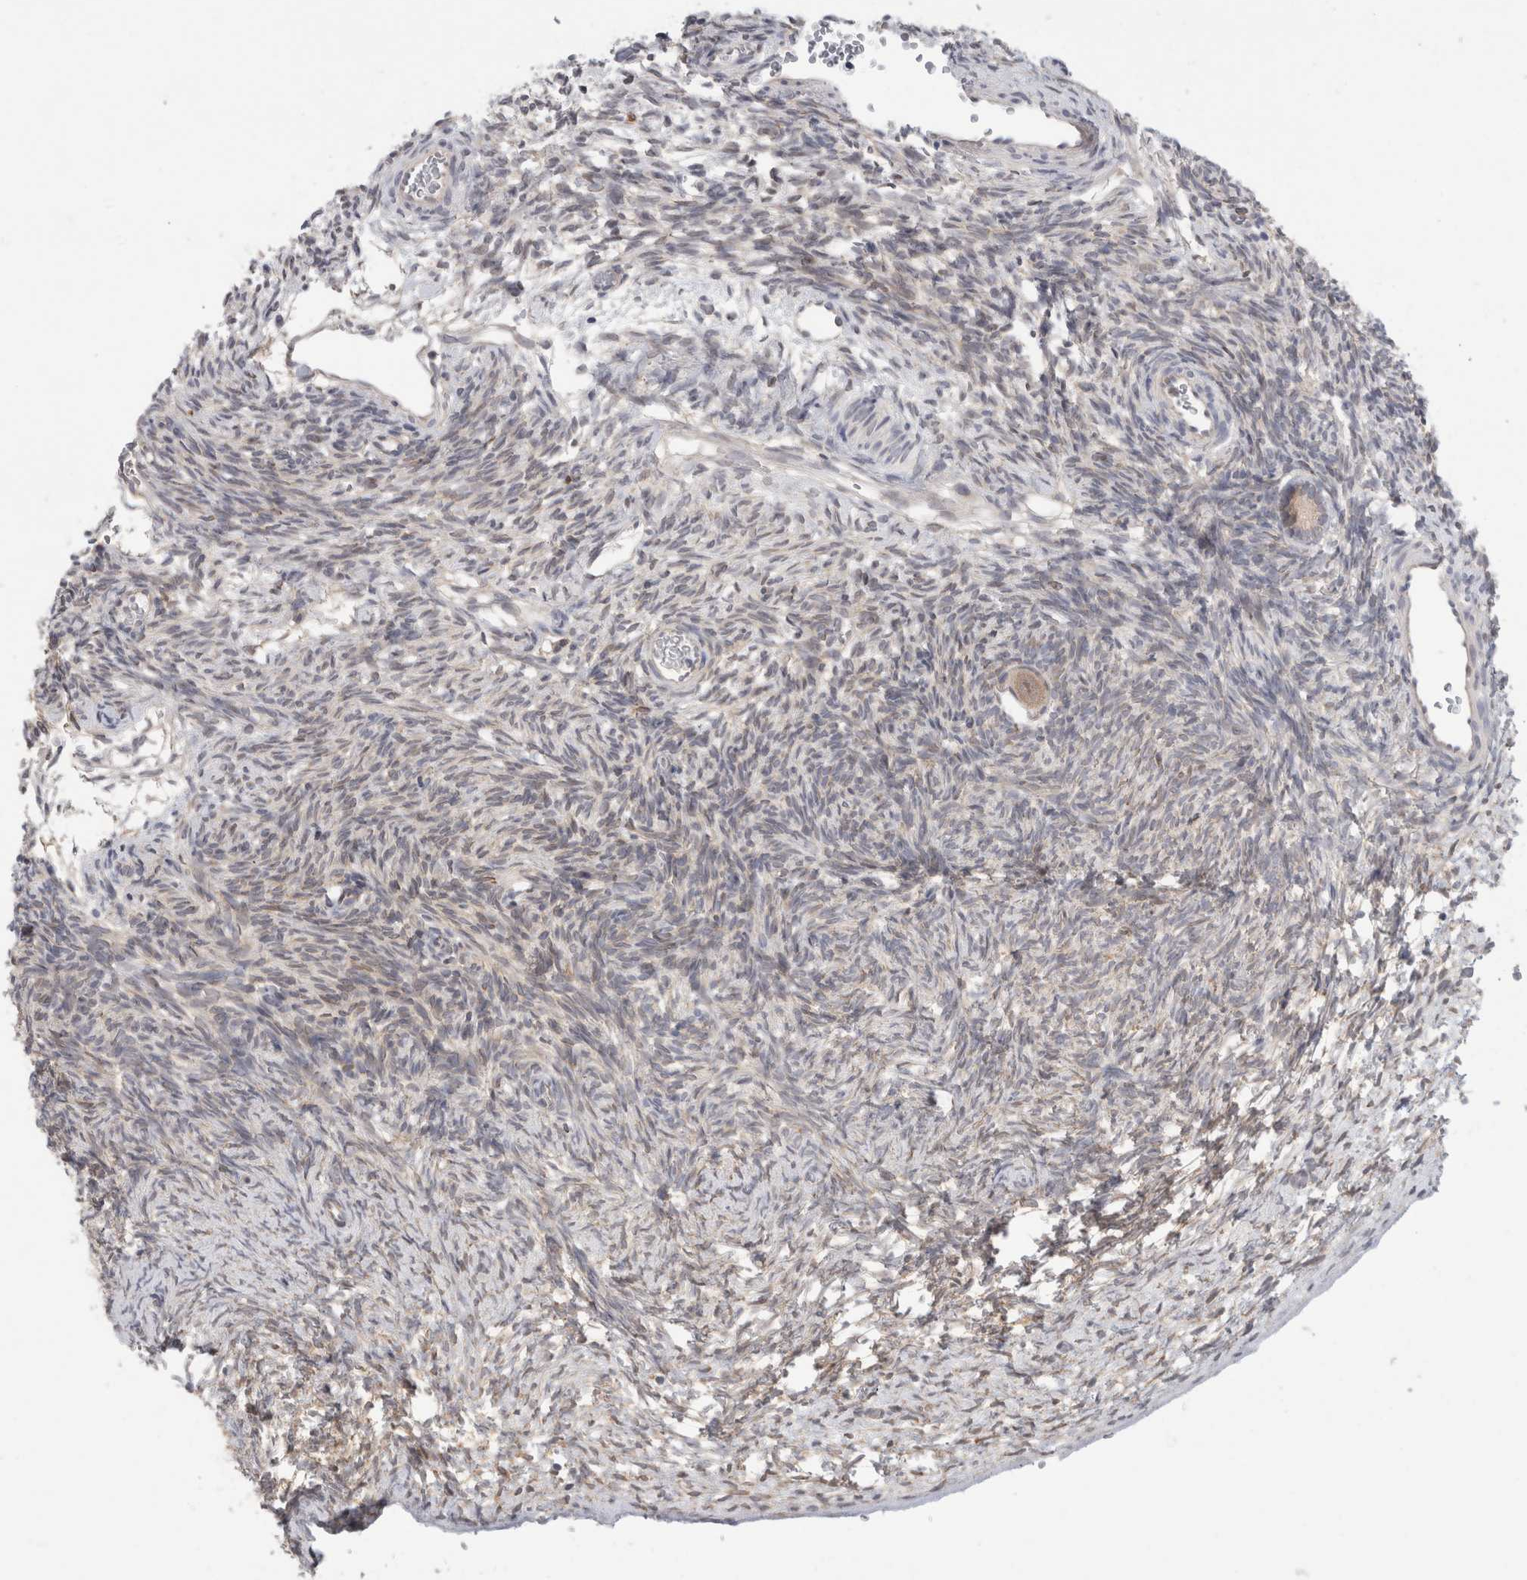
{"staining": {"intensity": "weak", "quantity": "25%-75%", "location": "cytoplasmic/membranous"}, "tissue": "ovary", "cell_type": "Follicle cells", "image_type": "normal", "snomed": [{"axis": "morphology", "description": "Normal tissue, NOS"}, {"axis": "topography", "description": "Ovary"}], "caption": "A photomicrograph of ovary stained for a protein demonstrates weak cytoplasmic/membranous brown staining in follicle cells. The protein is shown in brown color, while the nuclei are stained blue.", "gene": "SYTL5", "patient": {"sex": "female", "age": 34}}